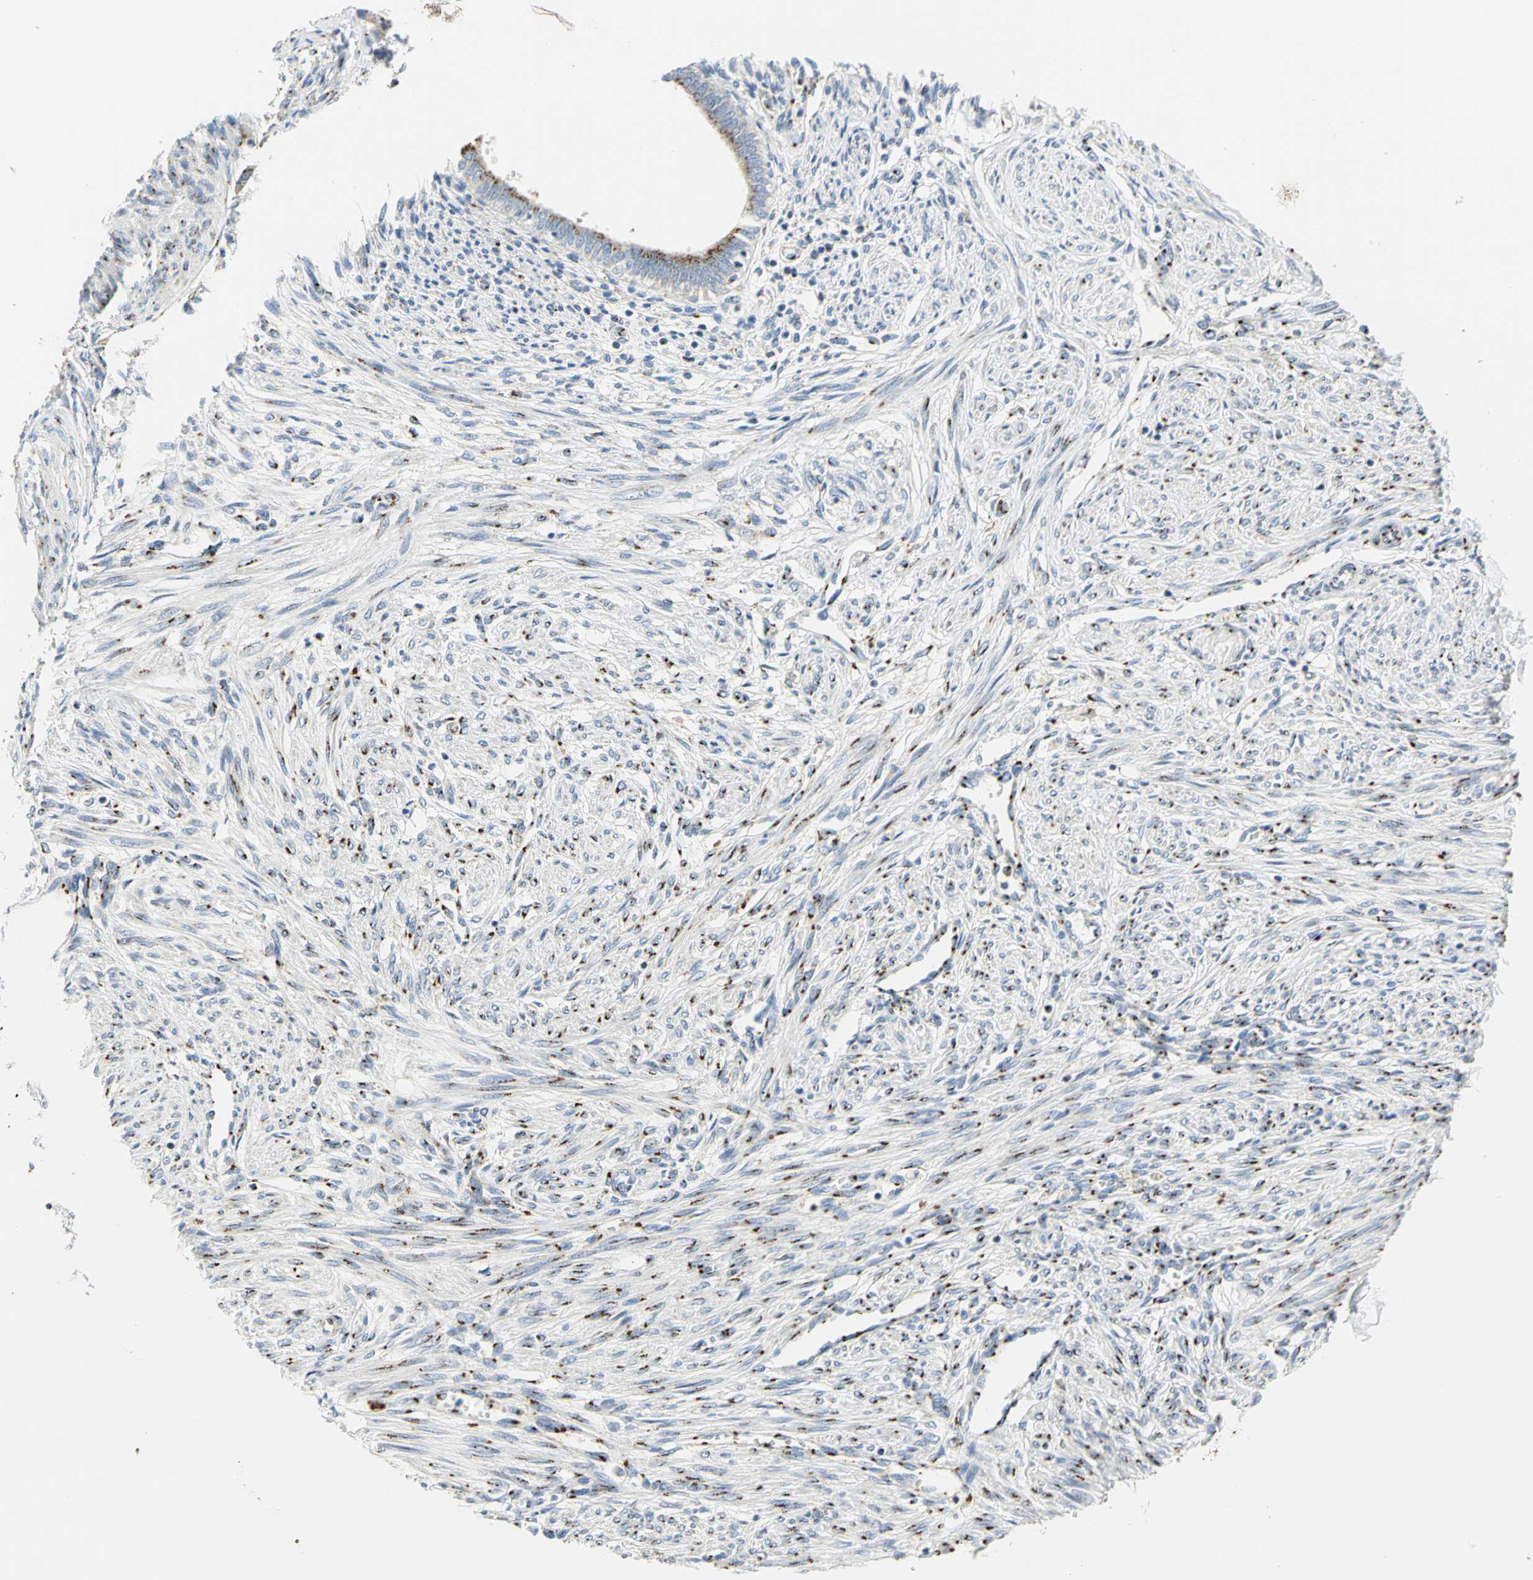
{"staining": {"intensity": "strong", "quantity": "25%-75%", "location": "cytoplasmic/membranous"}, "tissue": "endometrium", "cell_type": "Cells in endometrial stroma", "image_type": "normal", "snomed": [{"axis": "morphology", "description": "Normal tissue, NOS"}, {"axis": "topography", "description": "Endometrium"}], "caption": "High-power microscopy captured an immunohistochemistry (IHC) micrograph of benign endometrium, revealing strong cytoplasmic/membranous positivity in approximately 25%-75% of cells in endometrial stroma. (DAB = brown stain, brightfield microscopy at high magnification).", "gene": "GPR3", "patient": {"sex": "female", "age": 72}}